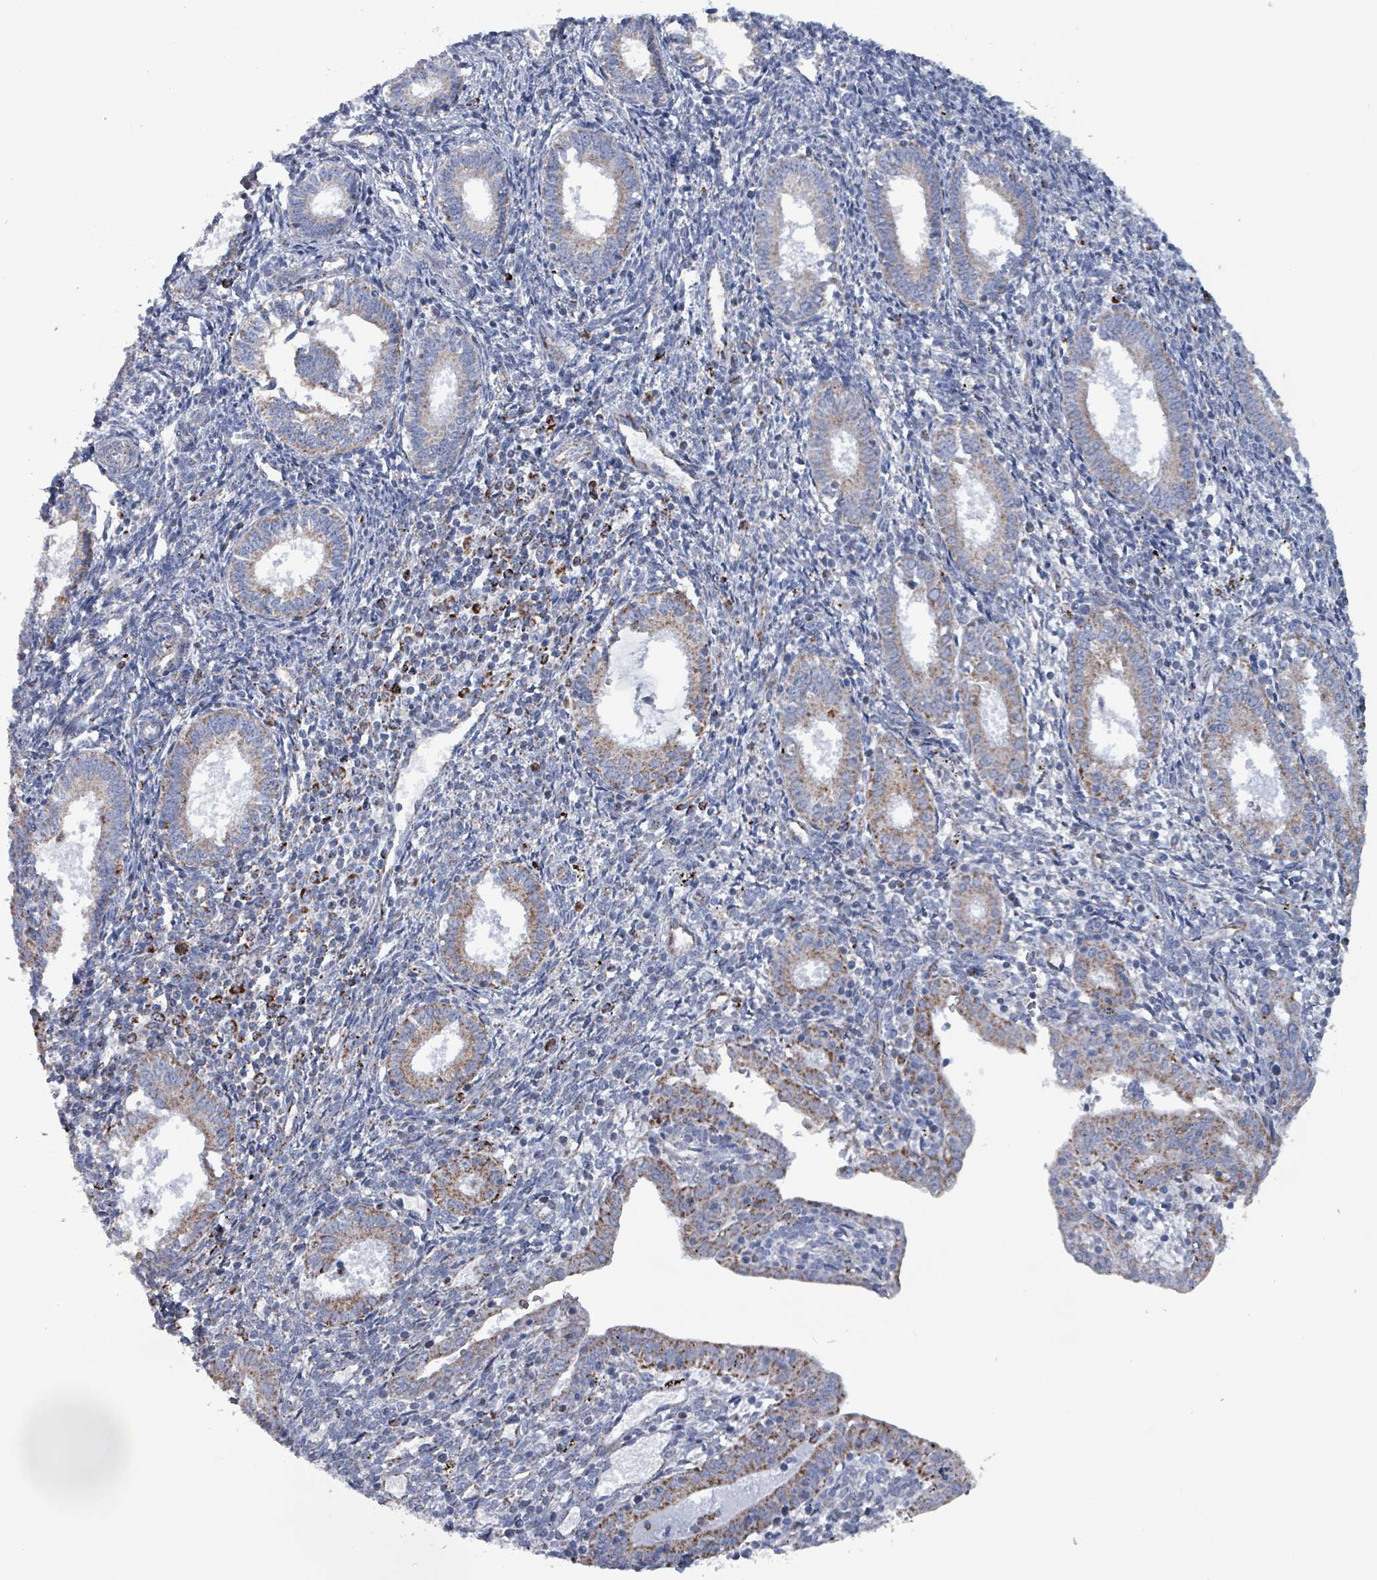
{"staining": {"intensity": "moderate", "quantity": "<25%", "location": "cytoplasmic/membranous"}, "tissue": "endometrium", "cell_type": "Cells in endometrial stroma", "image_type": "normal", "snomed": [{"axis": "morphology", "description": "Normal tissue, NOS"}, {"axis": "topography", "description": "Endometrium"}], "caption": "Immunohistochemistry (IHC) staining of unremarkable endometrium, which demonstrates low levels of moderate cytoplasmic/membranous positivity in about <25% of cells in endometrial stroma indicating moderate cytoplasmic/membranous protein expression. The staining was performed using DAB (brown) for protein detection and nuclei were counterstained in hematoxylin (blue).", "gene": "IDH3B", "patient": {"sex": "female", "age": 41}}